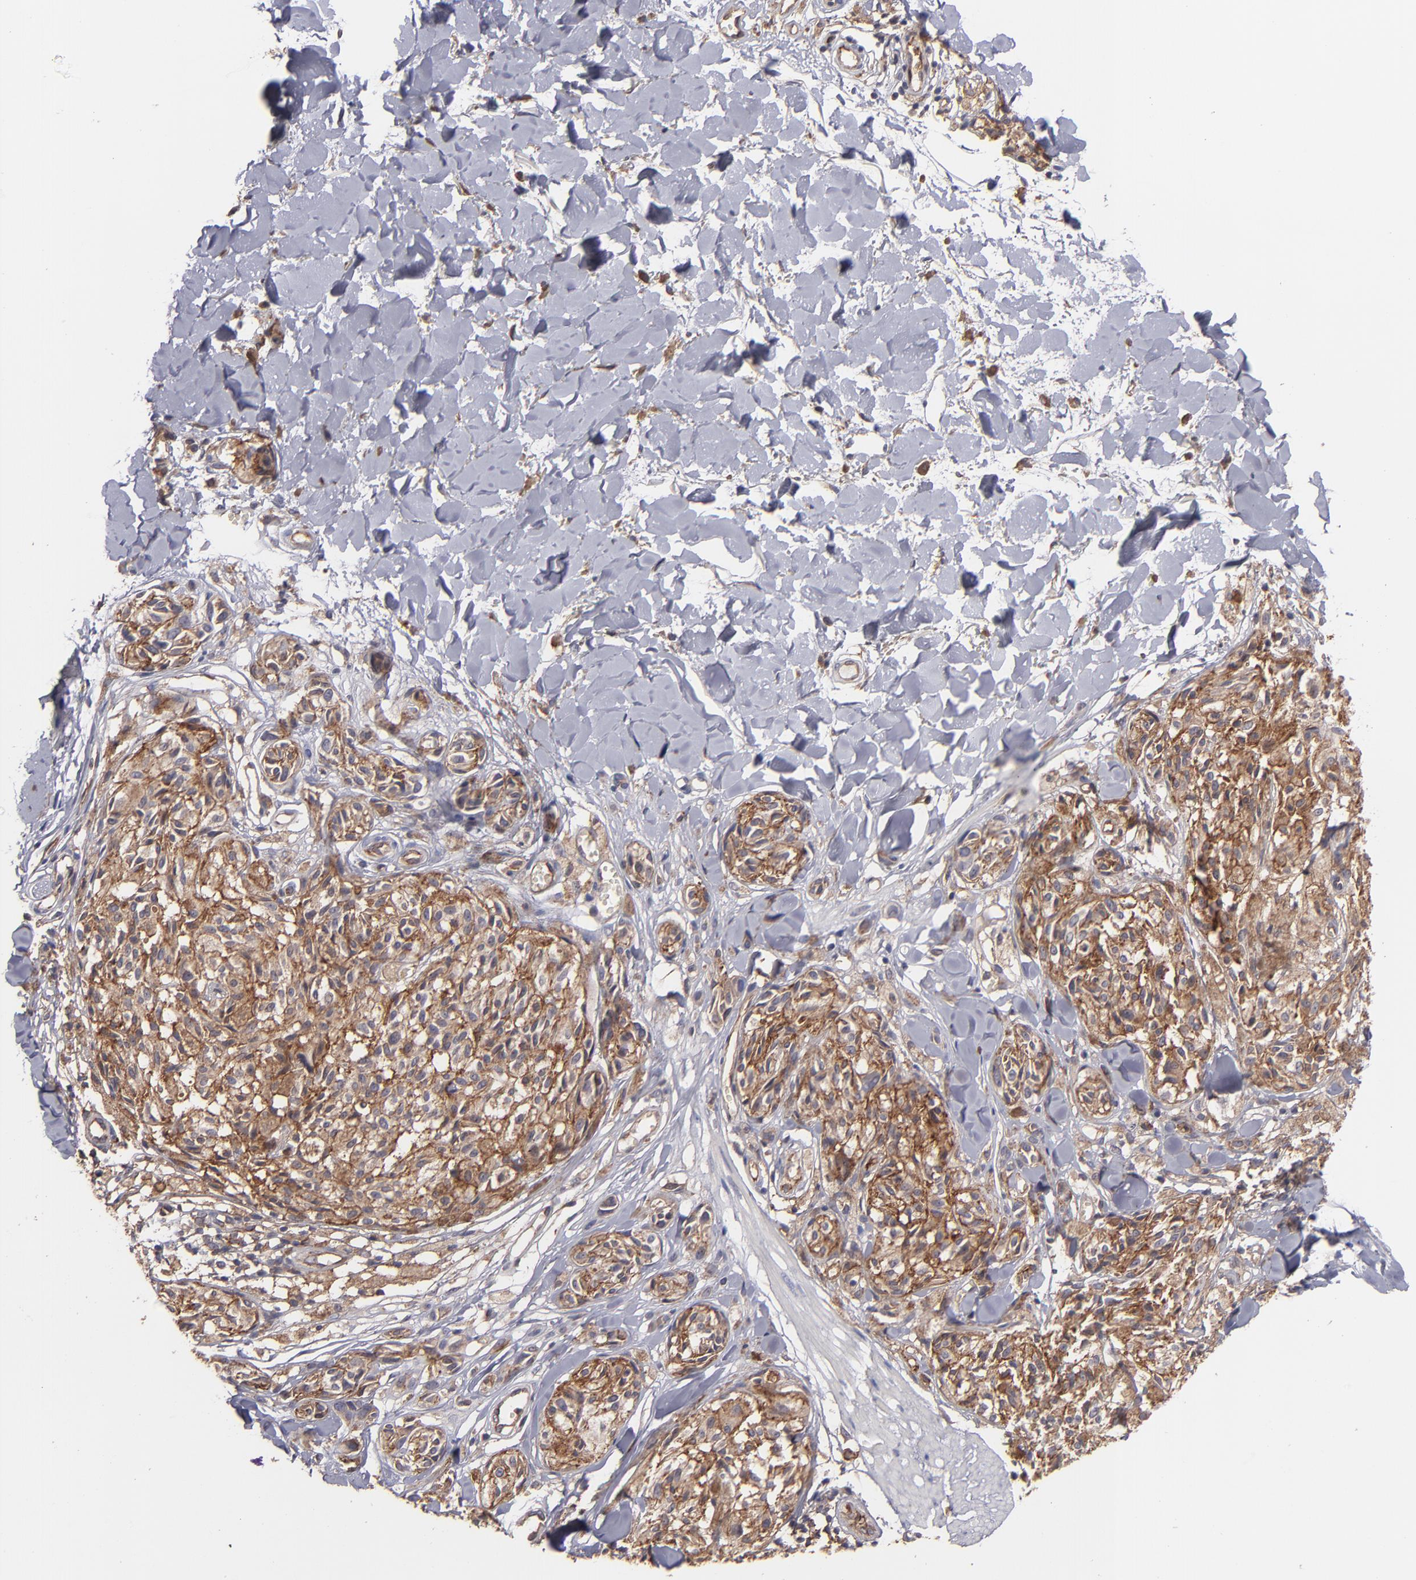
{"staining": {"intensity": "moderate", "quantity": ">75%", "location": "cytoplasmic/membranous"}, "tissue": "melanoma", "cell_type": "Tumor cells", "image_type": "cancer", "snomed": [{"axis": "morphology", "description": "Malignant melanoma, Metastatic site"}, {"axis": "topography", "description": "Skin"}], "caption": "Moderate cytoplasmic/membranous expression is present in about >75% of tumor cells in melanoma.", "gene": "ICAM1", "patient": {"sex": "female", "age": 66}}